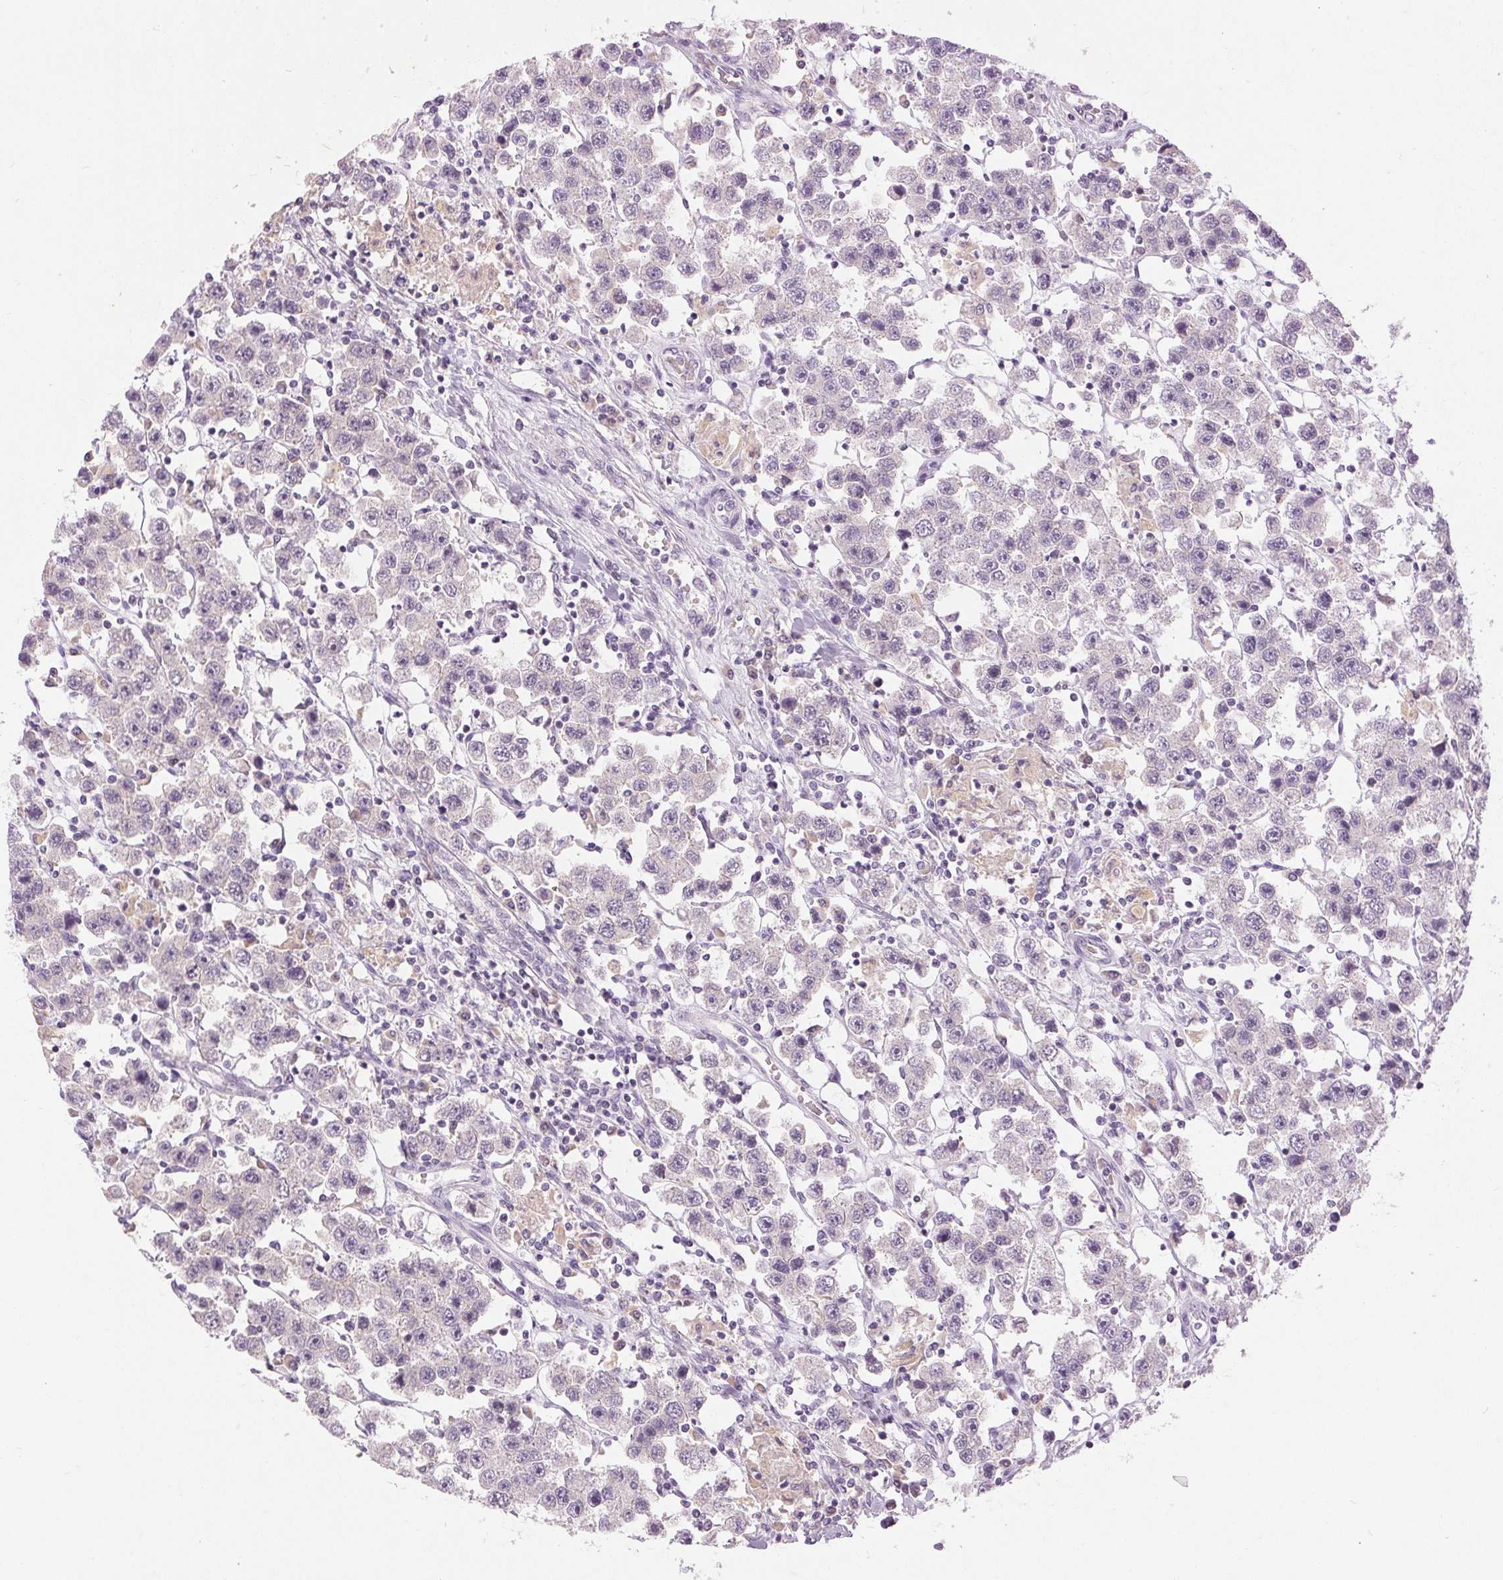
{"staining": {"intensity": "negative", "quantity": "none", "location": "none"}, "tissue": "testis cancer", "cell_type": "Tumor cells", "image_type": "cancer", "snomed": [{"axis": "morphology", "description": "Seminoma, NOS"}, {"axis": "topography", "description": "Testis"}], "caption": "Immunohistochemical staining of human testis cancer shows no significant staining in tumor cells.", "gene": "DSG3", "patient": {"sex": "male", "age": 45}}